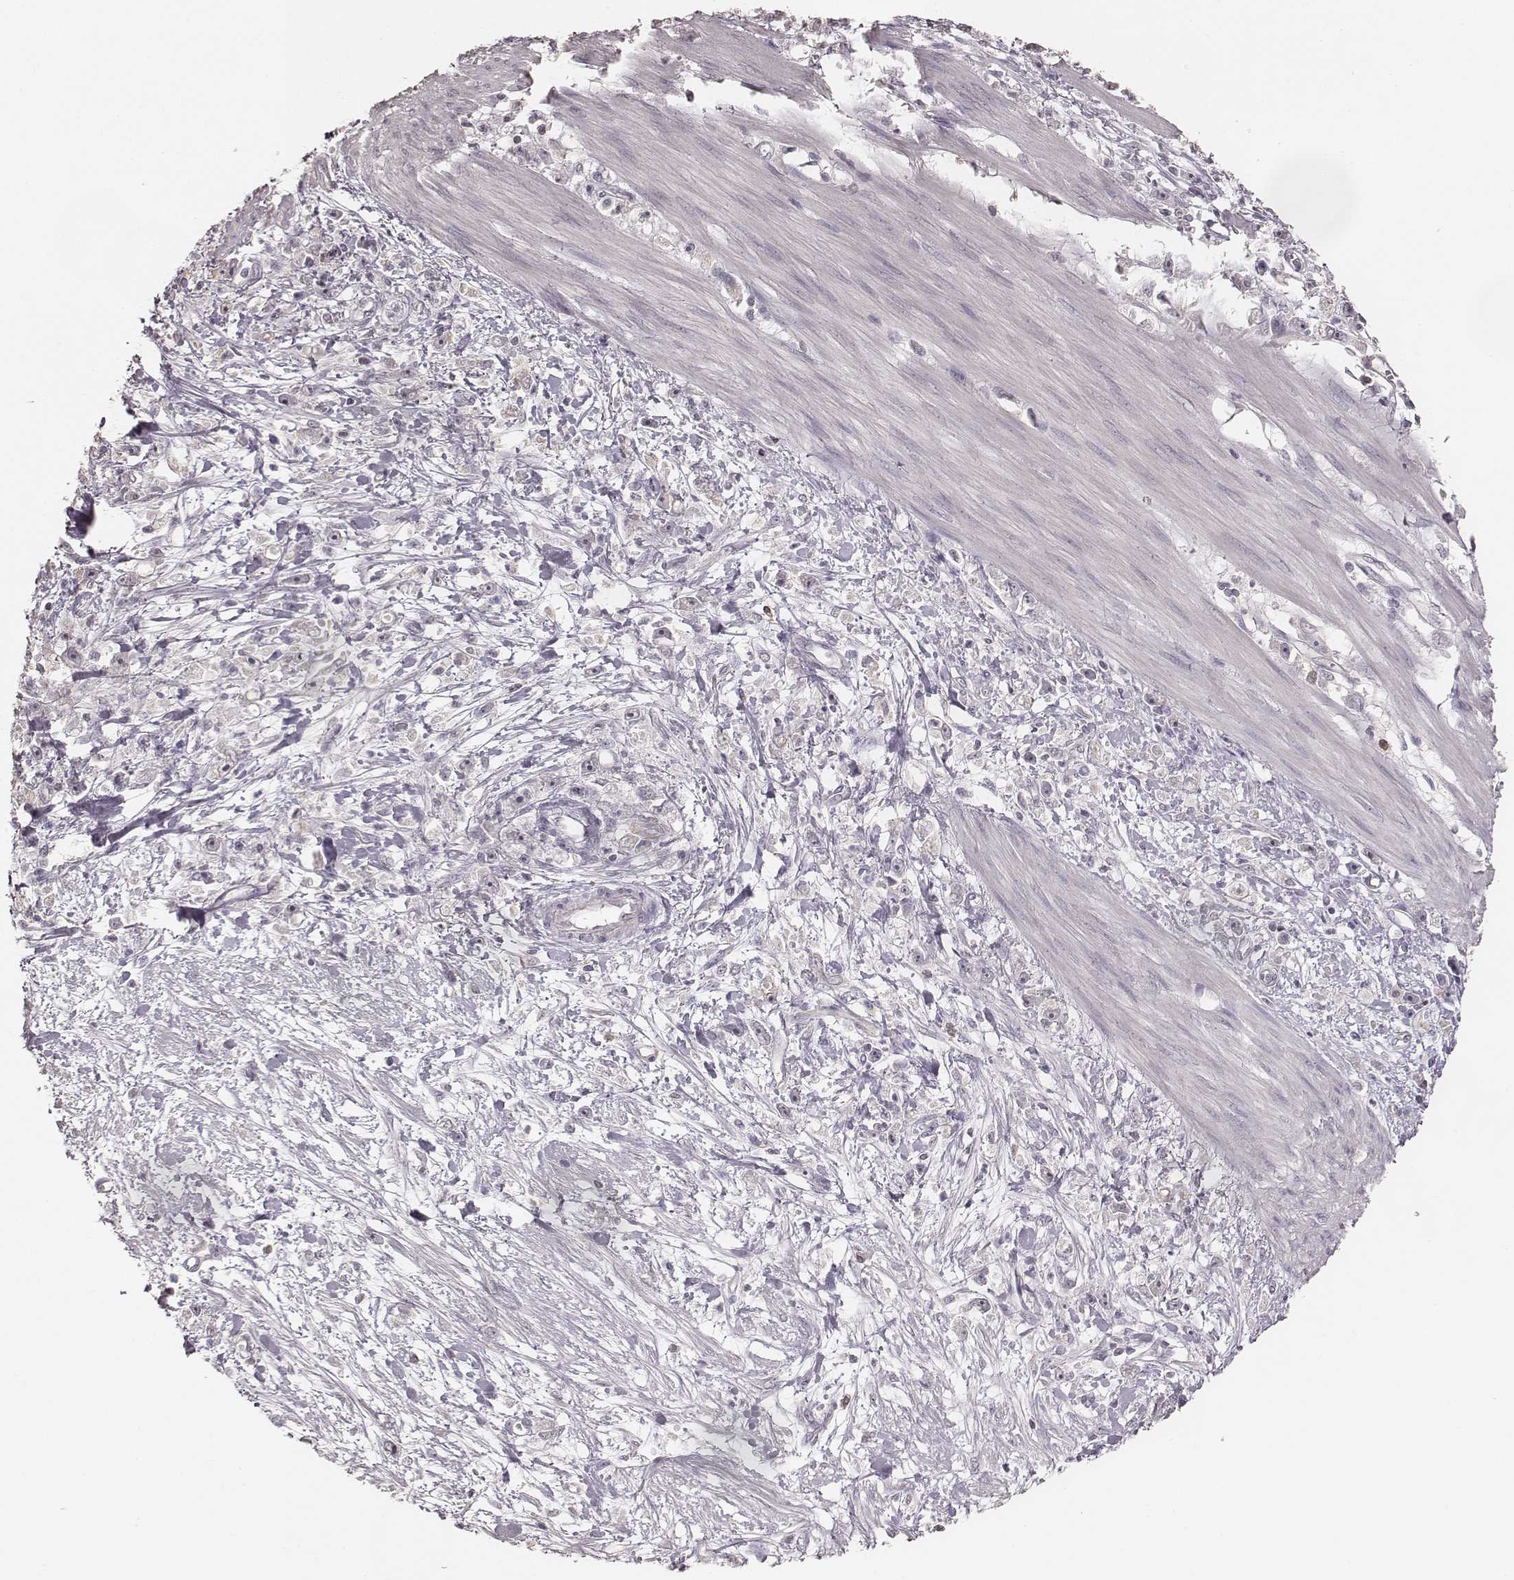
{"staining": {"intensity": "negative", "quantity": "none", "location": "none"}, "tissue": "stomach cancer", "cell_type": "Tumor cells", "image_type": "cancer", "snomed": [{"axis": "morphology", "description": "Adenocarcinoma, NOS"}, {"axis": "topography", "description": "Stomach"}], "caption": "Immunohistochemistry of human stomach cancer exhibits no positivity in tumor cells.", "gene": "LY6K", "patient": {"sex": "female", "age": 59}}